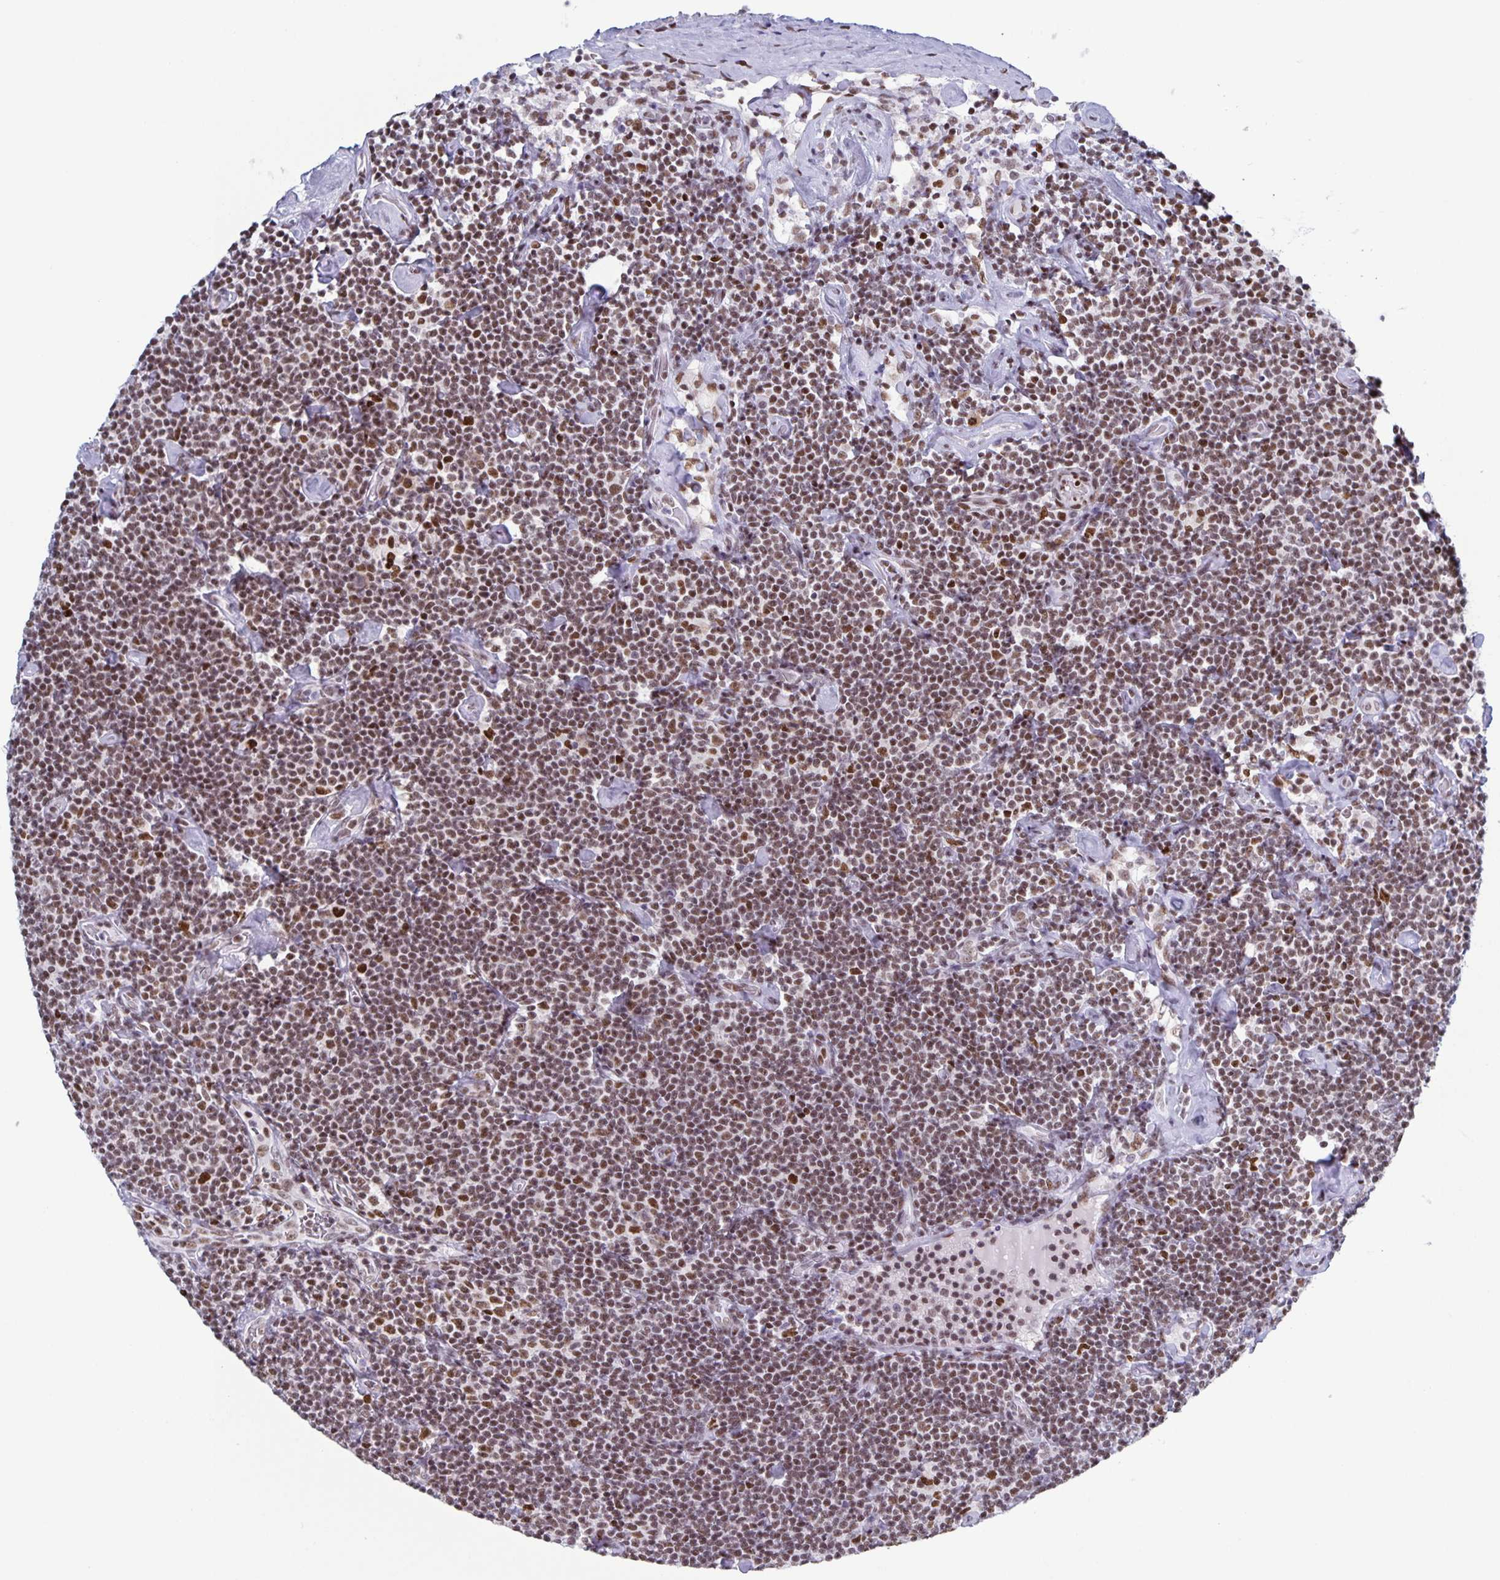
{"staining": {"intensity": "moderate", "quantity": ">75%", "location": "nuclear"}, "tissue": "lymphoma", "cell_type": "Tumor cells", "image_type": "cancer", "snomed": [{"axis": "morphology", "description": "Malignant lymphoma, non-Hodgkin's type, Low grade"}, {"axis": "topography", "description": "Lymph node"}], "caption": "Protein expression by immunohistochemistry exhibits moderate nuclear expression in approximately >75% of tumor cells in low-grade malignant lymphoma, non-Hodgkin's type.", "gene": "JUND", "patient": {"sex": "male", "age": 81}}